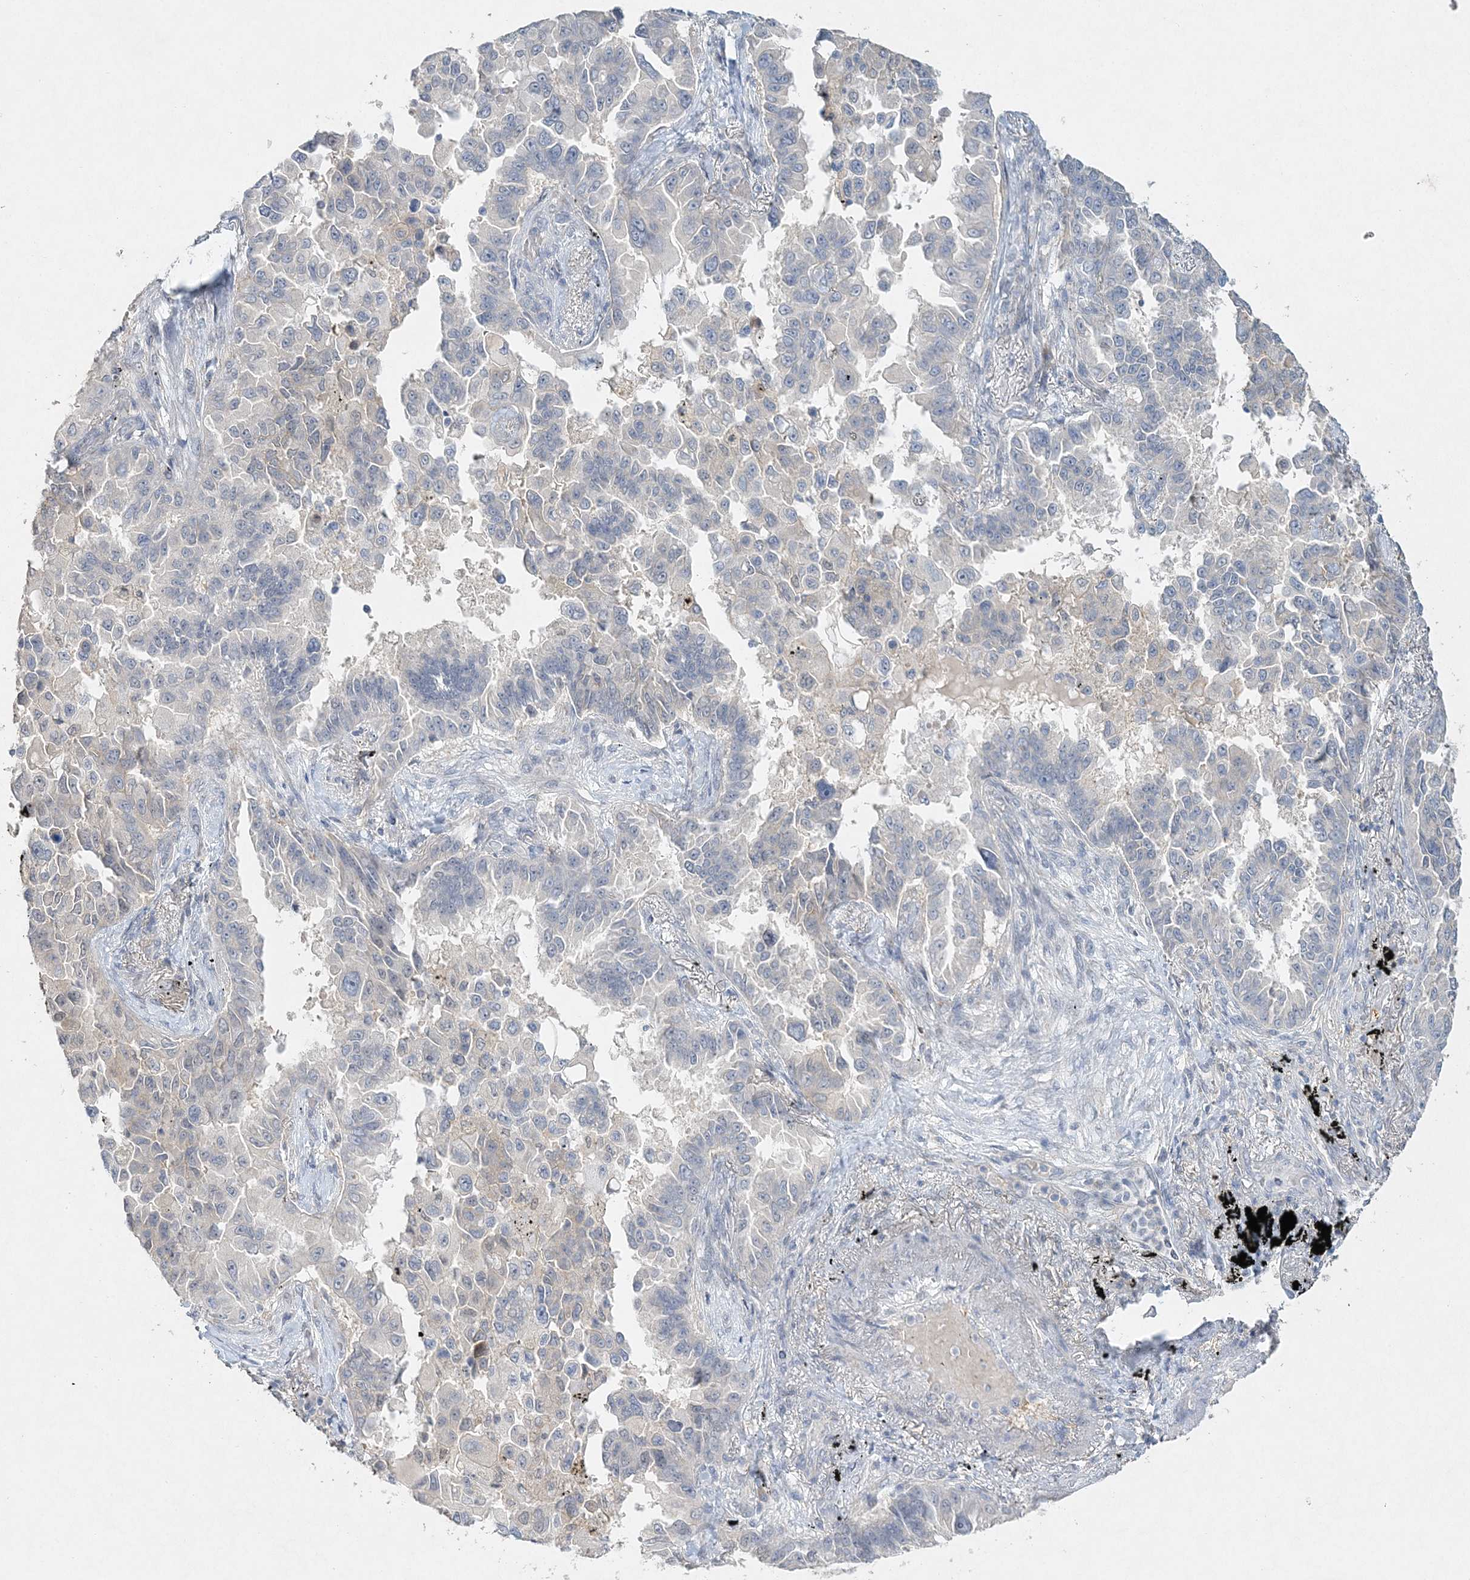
{"staining": {"intensity": "negative", "quantity": "none", "location": "none"}, "tissue": "lung cancer", "cell_type": "Tumor cells", "image_type": "cancer", "snomed": [{"axis": "morphology", "description": "Adenocarcinoma, NOS"}, {"axis": "topography", "description": "Lung"}], "caption": "Photomicrograph shows no significant protein expression in tumor cells of adenocarcinoma (lung). The staining was performed using DAB to visualize the protein expression in brown, while the nuclei were stained in blue with hematoxylin (Magnification: 20x).", "gene": "MAT2B", "patient": {"sex": "female", "age": 67}}